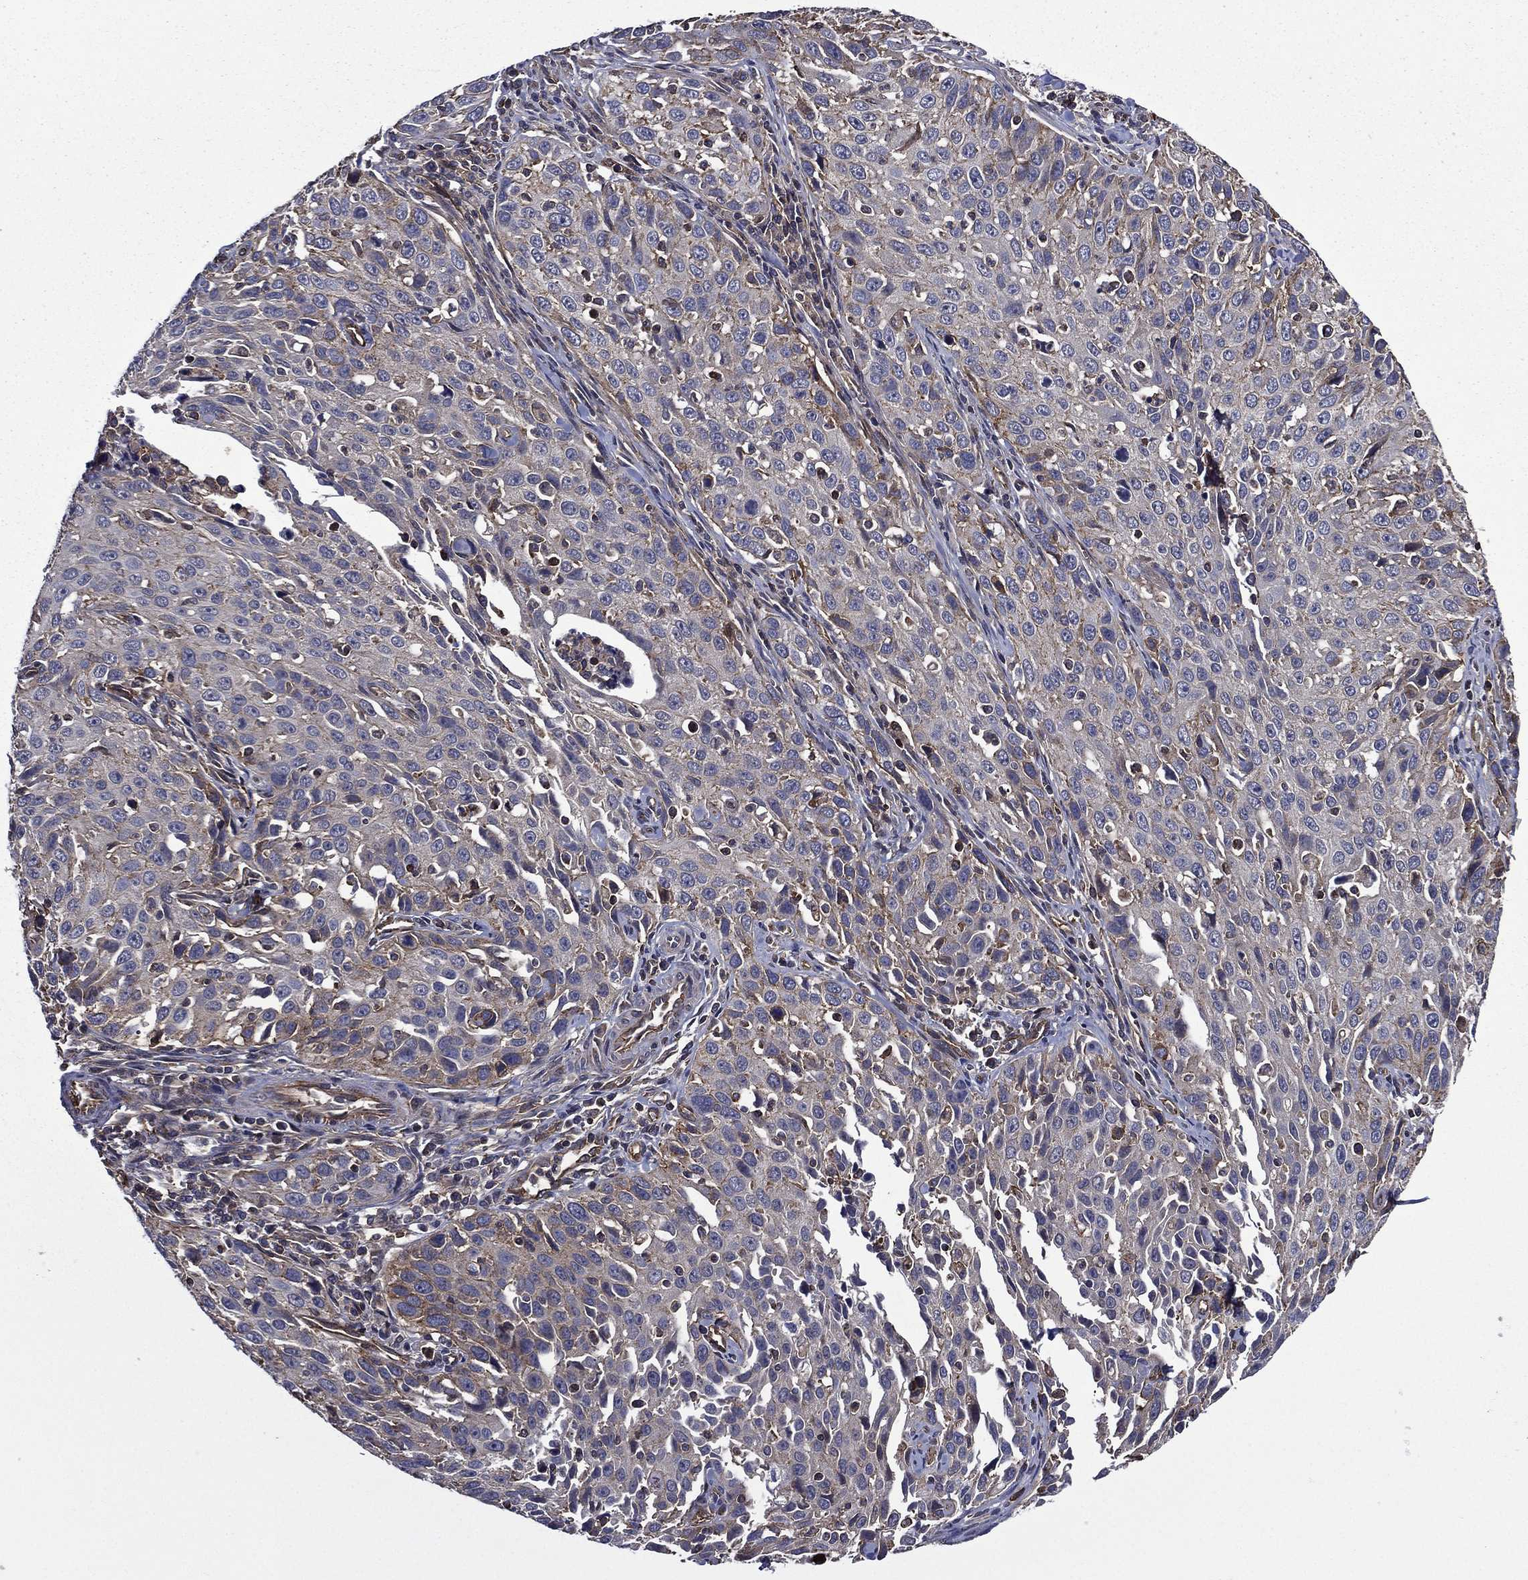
{"staining": {"intensity": "moderate", "quantity": "<25%", "location": "cytoplasmic/membranous"}, "tissue": "cervical cancer", "cell_type": "Tumor cells", "image_type": "cancer", "snomed": [{"axis": "morphology", "description": "Squamous cell carcinoma, NOS"}, {"axis": "topography", "description": "Cervix"}], "caption": "Protein expression by immunohistochemistry (IHC) shows moderate cytoplasmic/membranous staining in about <25% of tumor cells in cervical squamous cell carcinoma.", "gene": "PLPP3", "patient": {"sex": "female", "age": 26}}